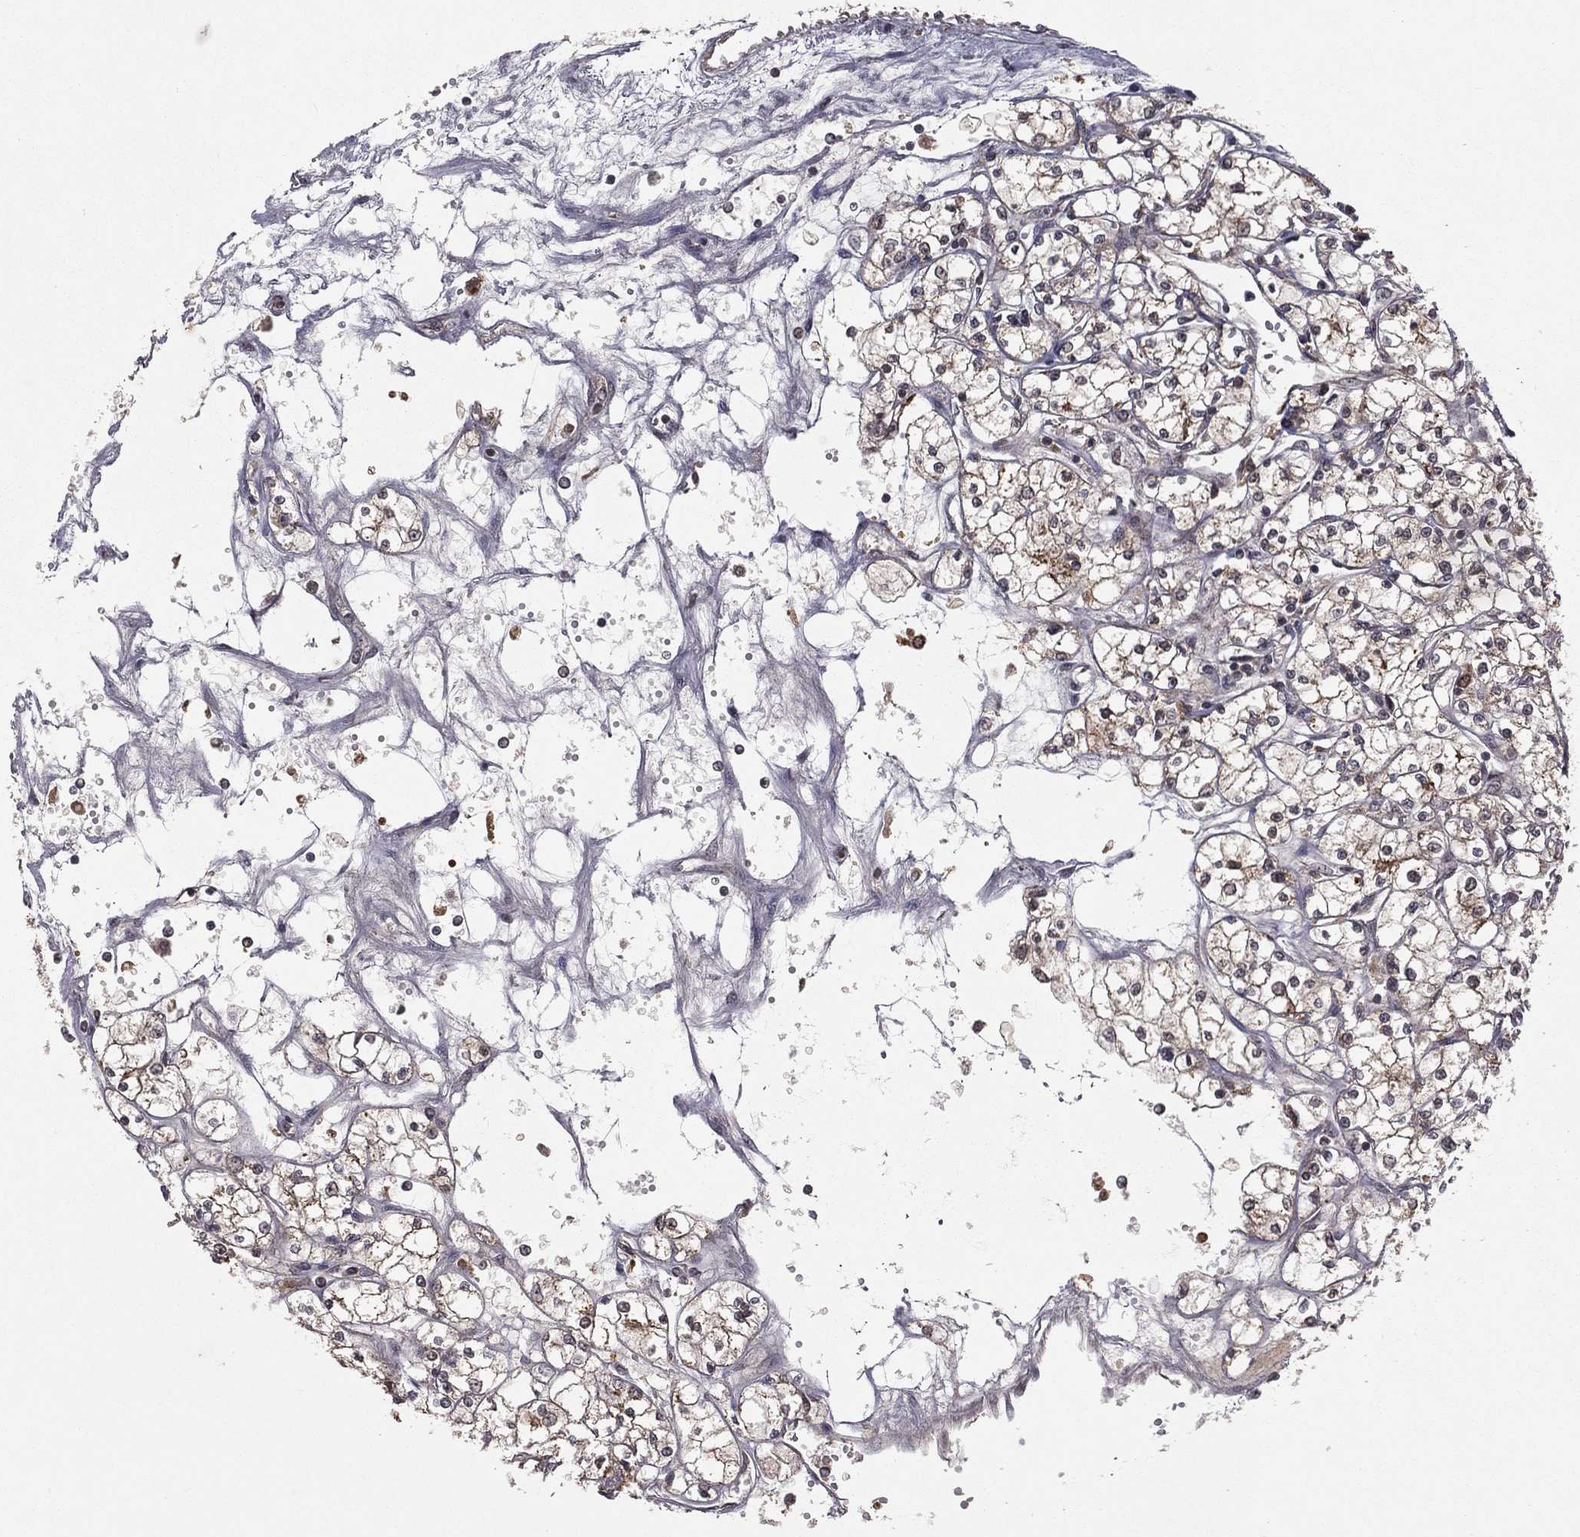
{"staining": {"intensity": "moderate", "quantity": "<25%", "location": "cytoplasmic/membranous"}, "tissue": "renal cancer", "cell_type": "Tumor cells", "image_type": "cancer", "snomed": [{"axis": "morphology", "description": "Adenocarcinoma, NOS"}, {"axis": "topography", "description": "Kidney"}], "caption": "Moderate cytoplasmic/membranous positivity for a protein is identified in about <25% of tumor cells of adenocarcinoma (renal) using immunohistochemistry (IHC).", "gene": "ZDHHC15", "patient": {"sex": "male", "age": 67}}